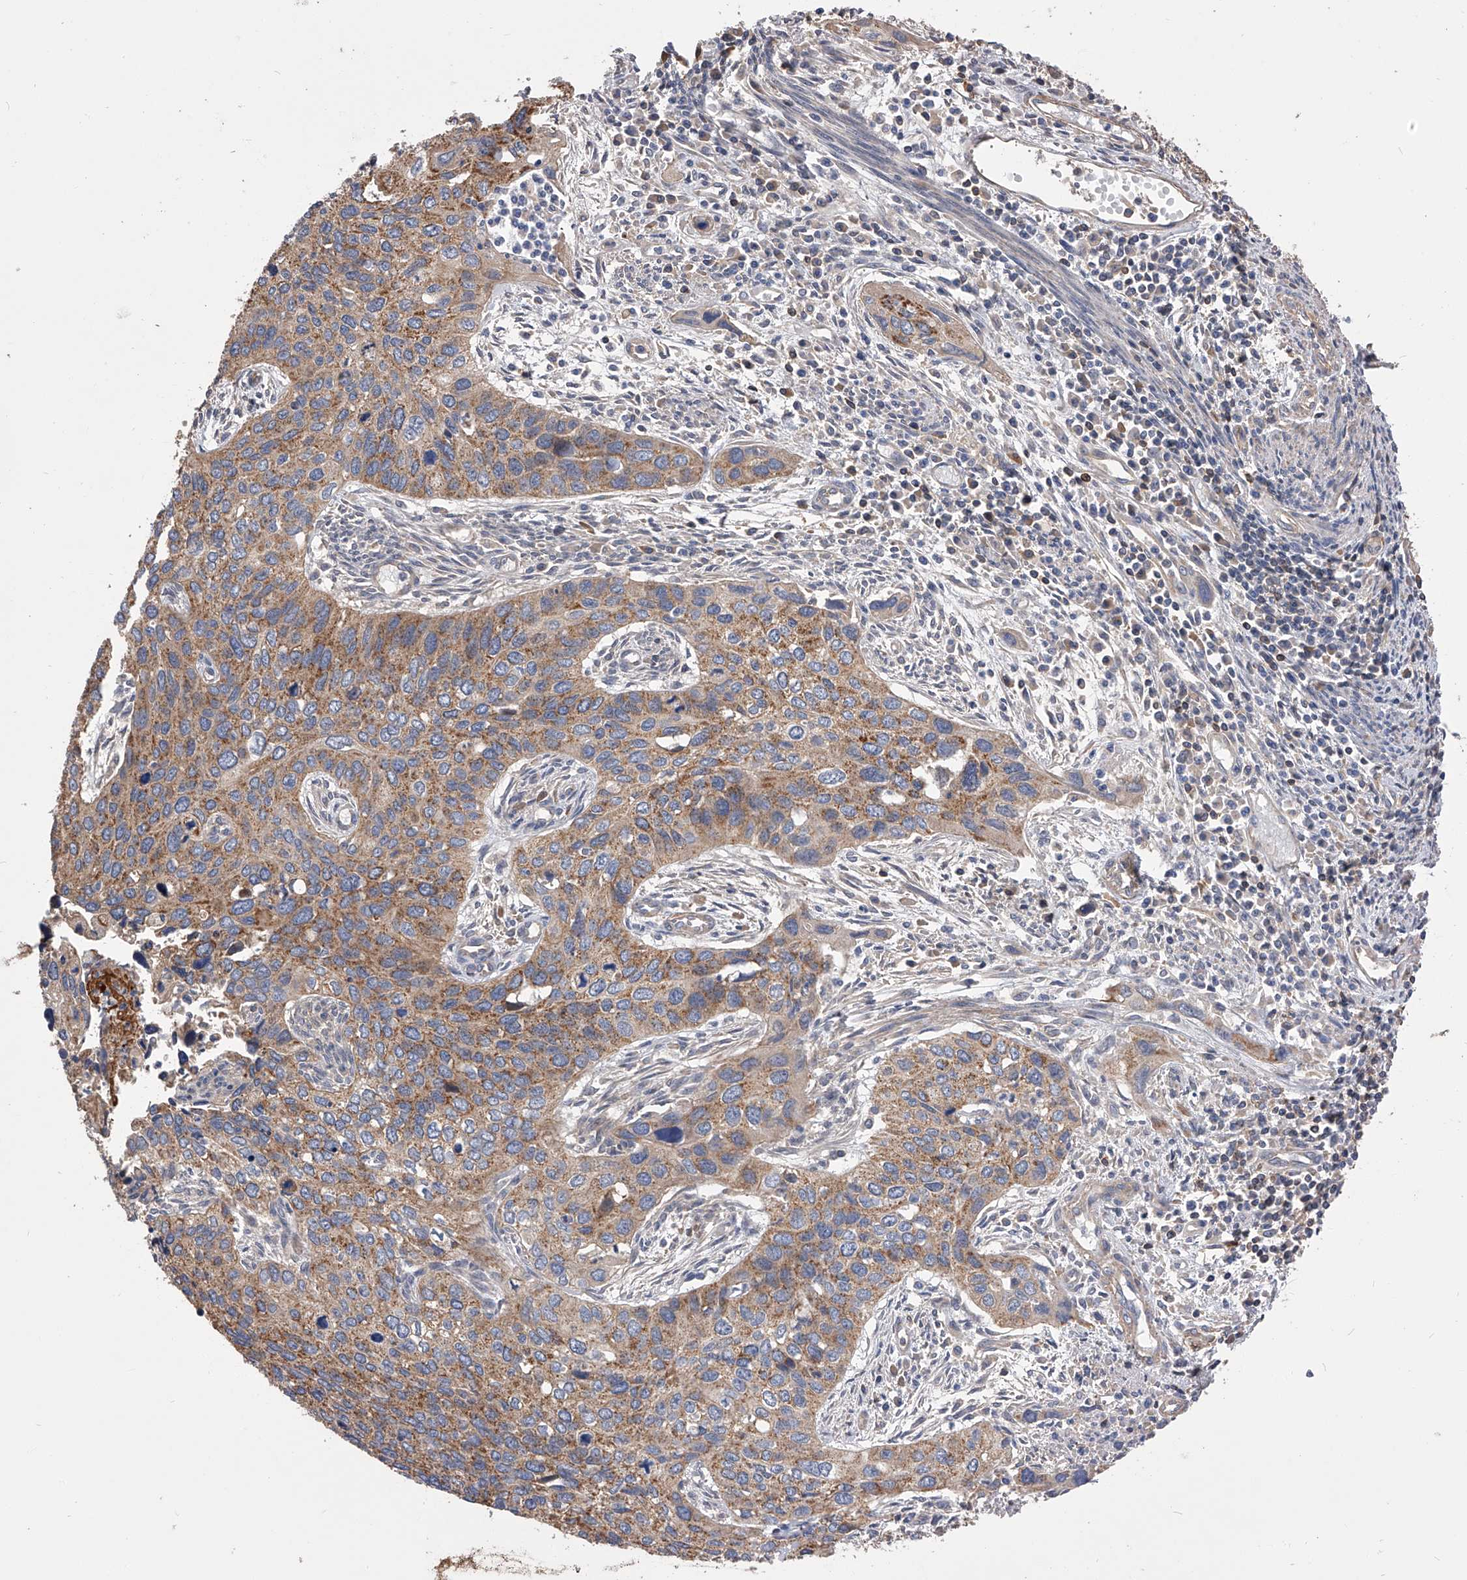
{"staining": {"intensity": "moderate", "quantity": ">75%", "location": "cytoplasmic/membranous"}, "tissue": "cervical cancer", "cell_type": "Tumor cells", "image_type": "cancer", "snomed": [{"axis": "morphology", "description": "Squamous cell carcinoma, NOS"}, {"axis": "topography", "description": "Cervix"}], "caption": "The micrograph exhibits staining of cervical cancer, revealing moderate cytoplasmic/membranous protein staining (brown color) within tumor cells.", "gene": "CUL7", "patient": {"sex": "female", "age": 55}}